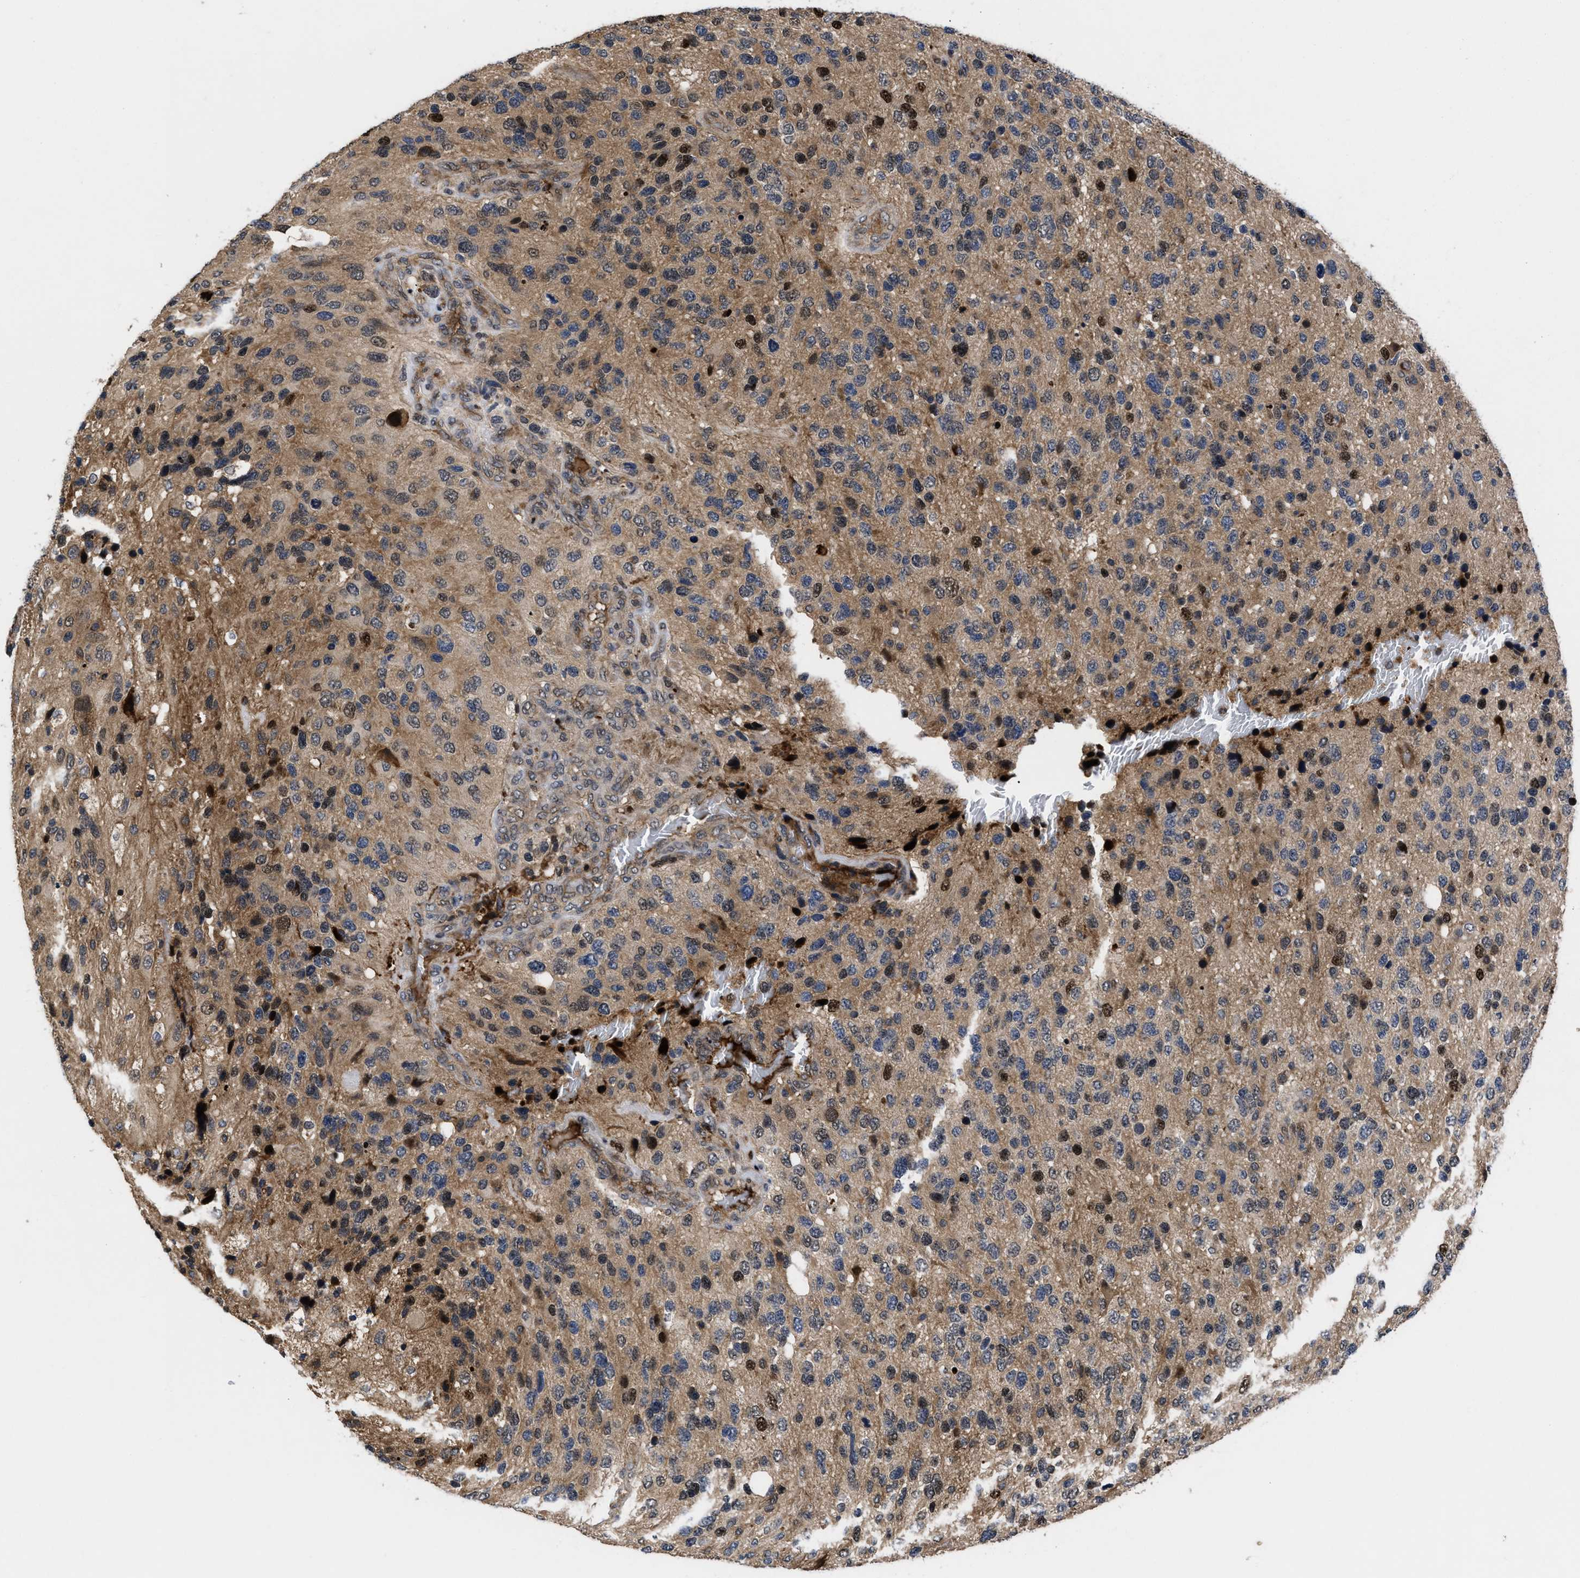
{"staining": {"intensity": "moderate", "quantity": "25%-75%", "location": "cytoplasmic/membranous,nuclear"}, "tissue": "glioma", "cell_type": "Tumor cells", "image_type": "cancer", "snomed": [{"axis": "morphology", "description": "Glioma, malignant, High grade"}, {"axis": "topography", "description": "Brain"}], "caption": "A photomicrograph showing moderate cytoplasmic/membranous and nuclear staining in approximately 25%-75% of tumor cells in glioma, as visualized by brown immunohistochemical staining.", "gene": "FAM200A", "patient": {"sex": "female", "age": 58}}